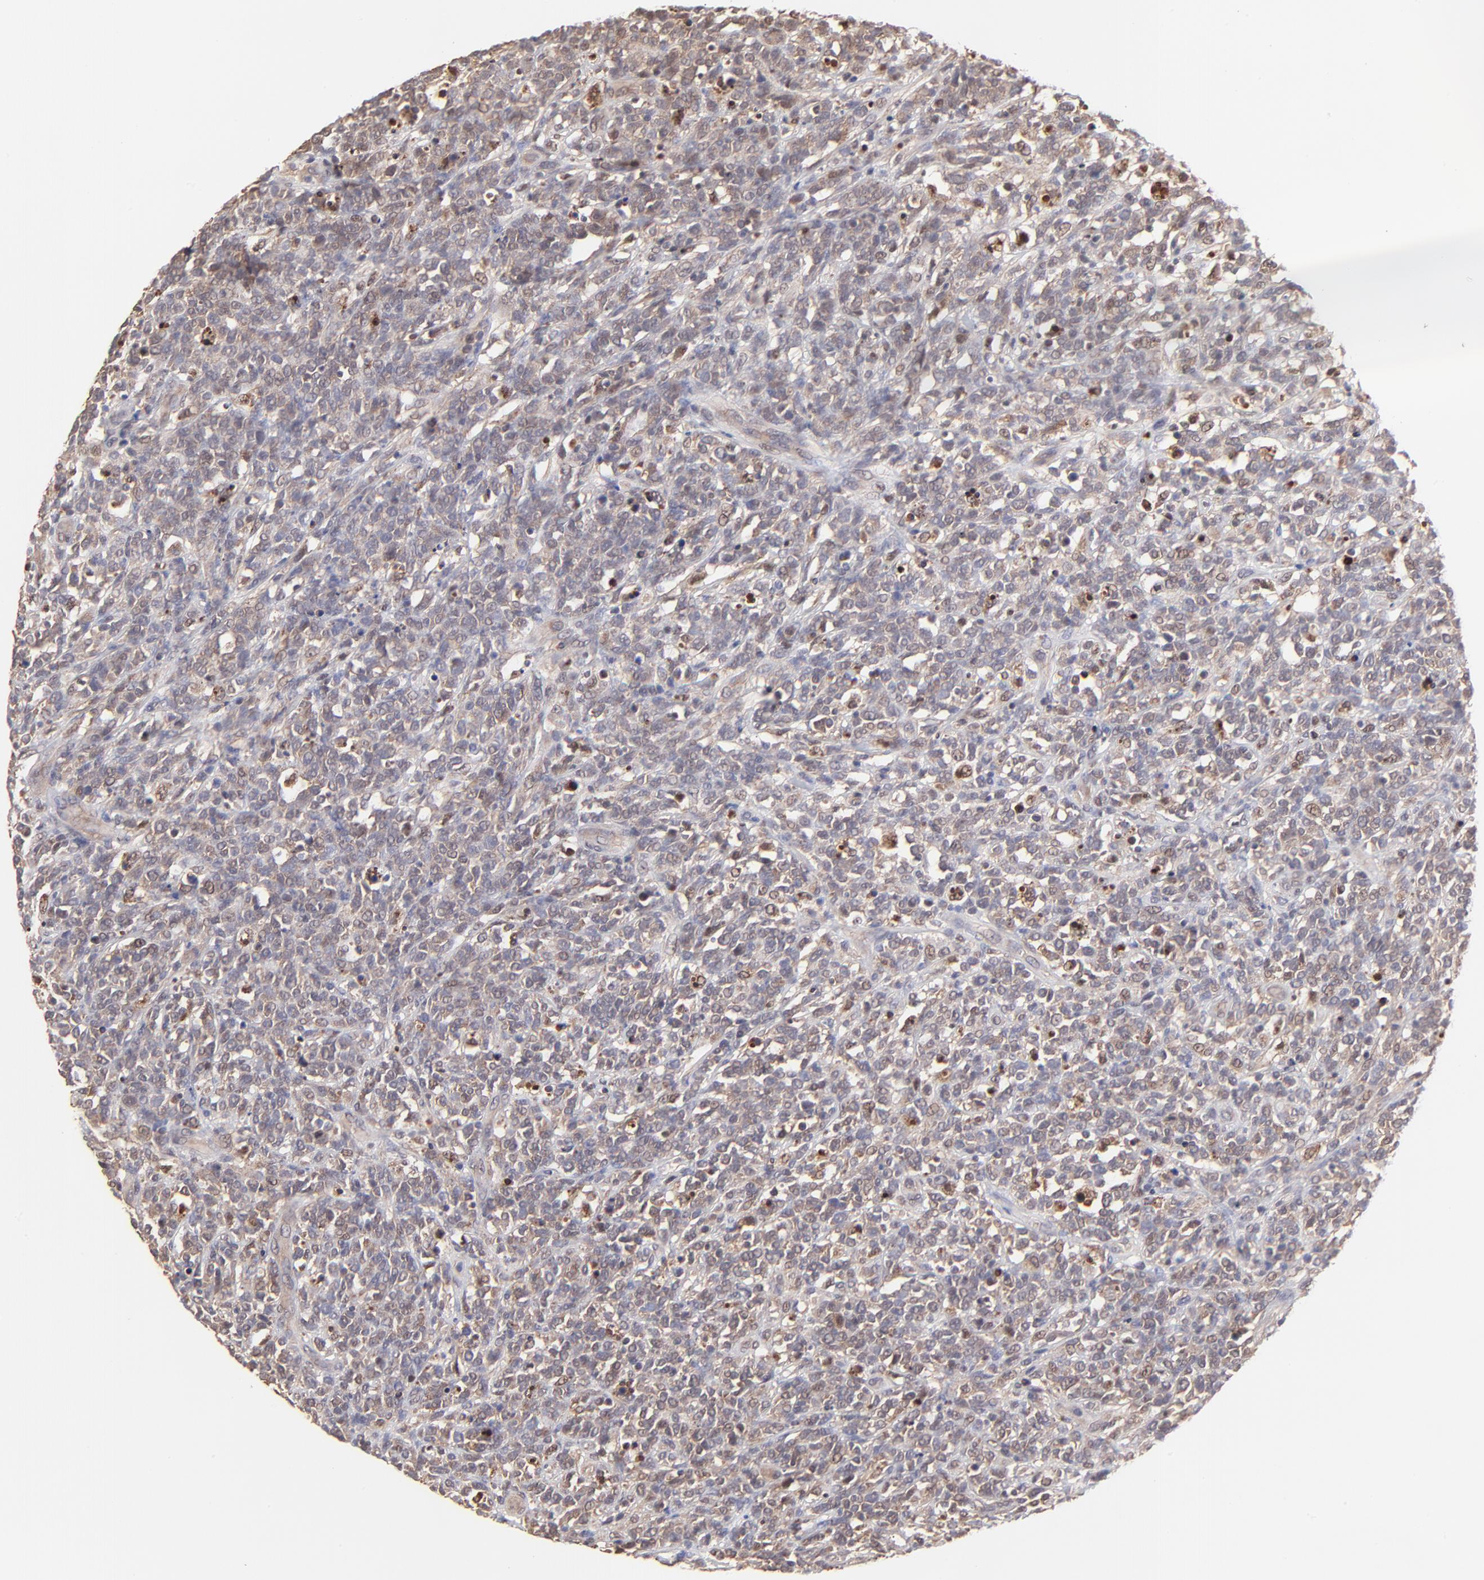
{"staining": {"intensity": "weak", "quantity": "25%-75%", "location": "nuclear"}, "tissue": "lymphoma", "cell_type": "Tumor cells", "image_type": "cancer", "snomed": [{"axis": "morphology", "description": "Malignant lymphoma, non-Hodgkin's type, High grade"}, {"axis": "topography", "description": "Lymph node"}], "caption": "Weak nuclear staining is present in about 25%-75% of tumor cells in malignant lymphoma, non-Hodgkin's type (high-grade).", "gene": "PSMA6", "patient": {"sex": "female", "age": 73}}